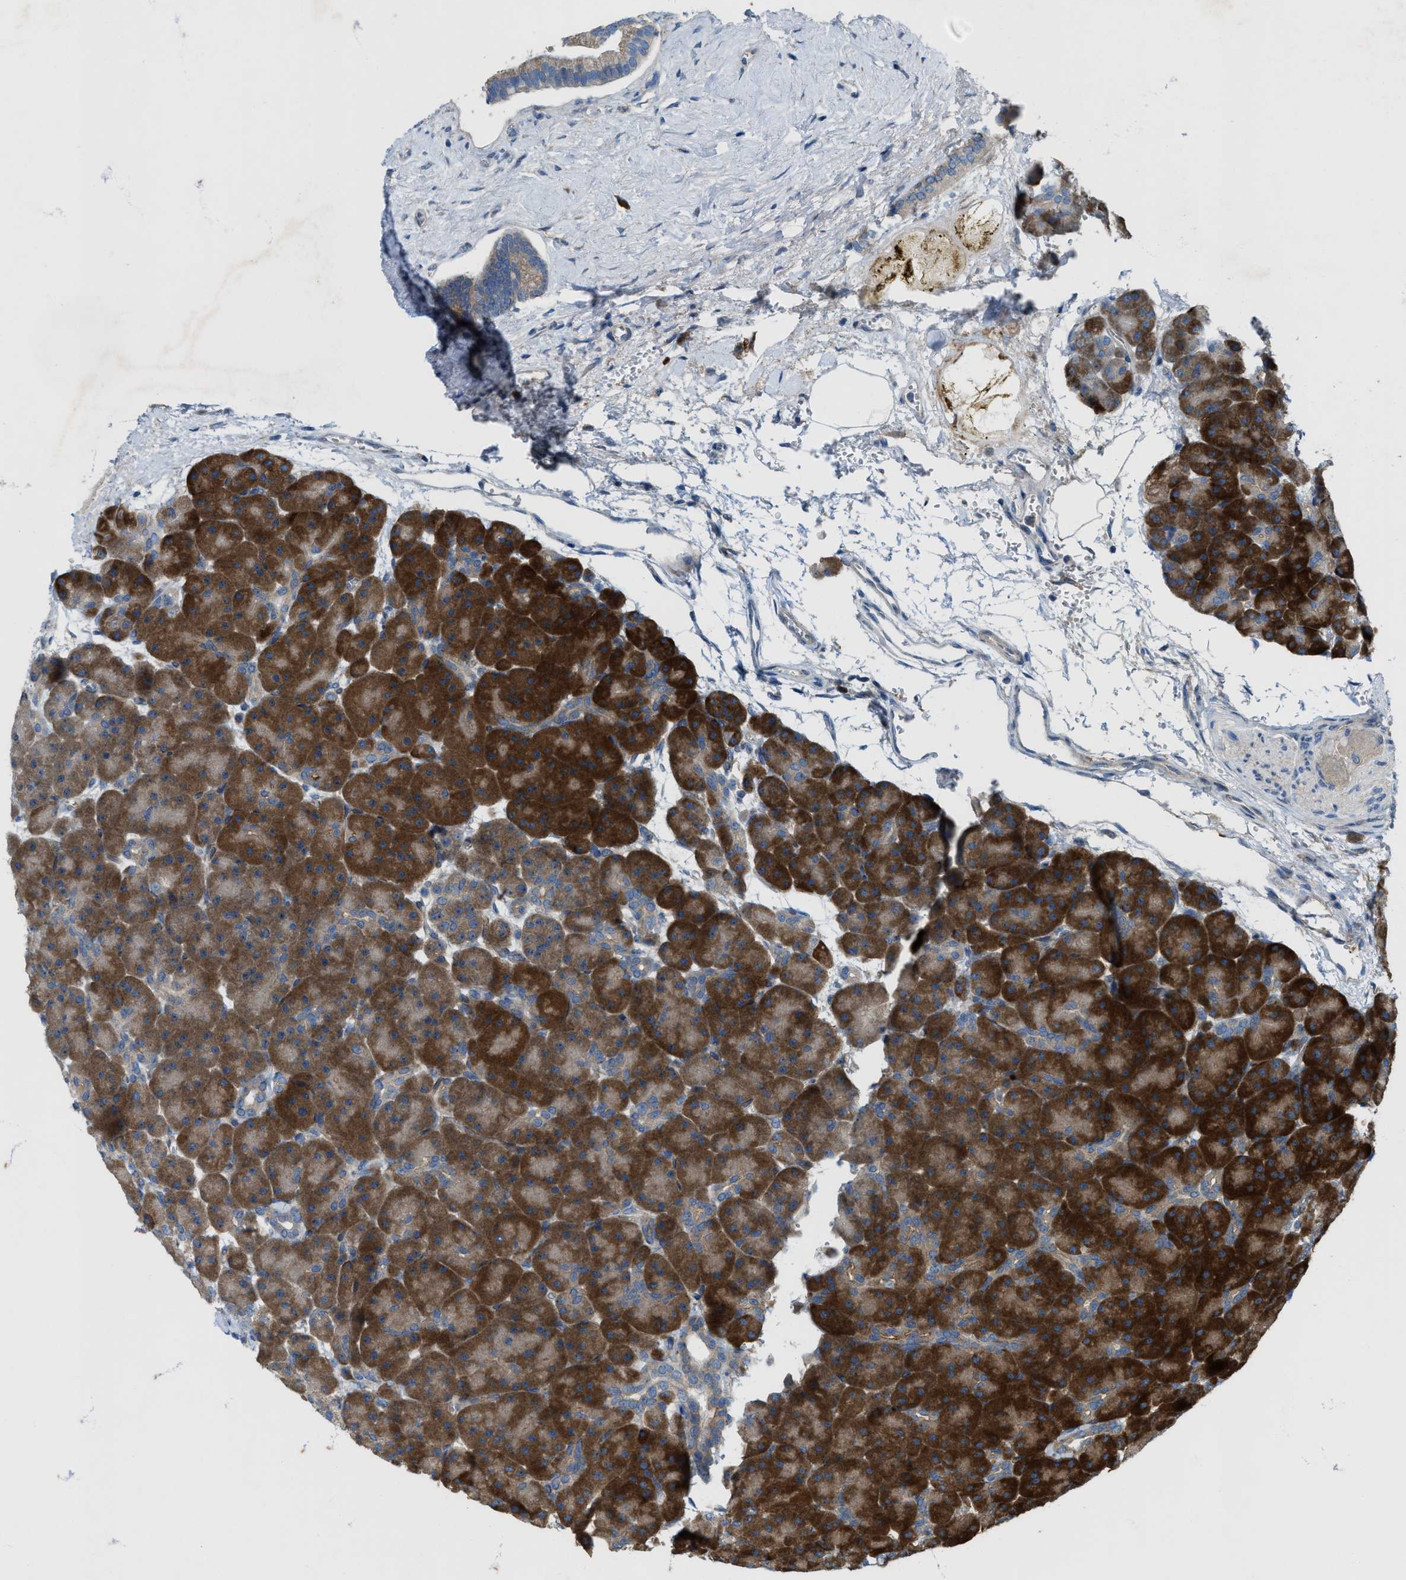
{"staining": {"intensity": "strong", "quantity": ">75%", "location": "cytoplasmic/membranous"}, "tissue": "pancreas", "cell_type": "Exocrine glandular cells", "image_type": "normal", "snomed": [{"axis": "morphology", "description": "Normal tissue, NOS"}, {"axis": "topography", "description": "Pancreas"}], "caption": "High-power microscopy captured an IHC photomicrograph of normal pancreas, revealing strong cytoplasmic/membranous positivity in about >75% of exocrine glandular cells.", "gene": "LRRC72", "patient": {"sex": "male", "age": 66}}